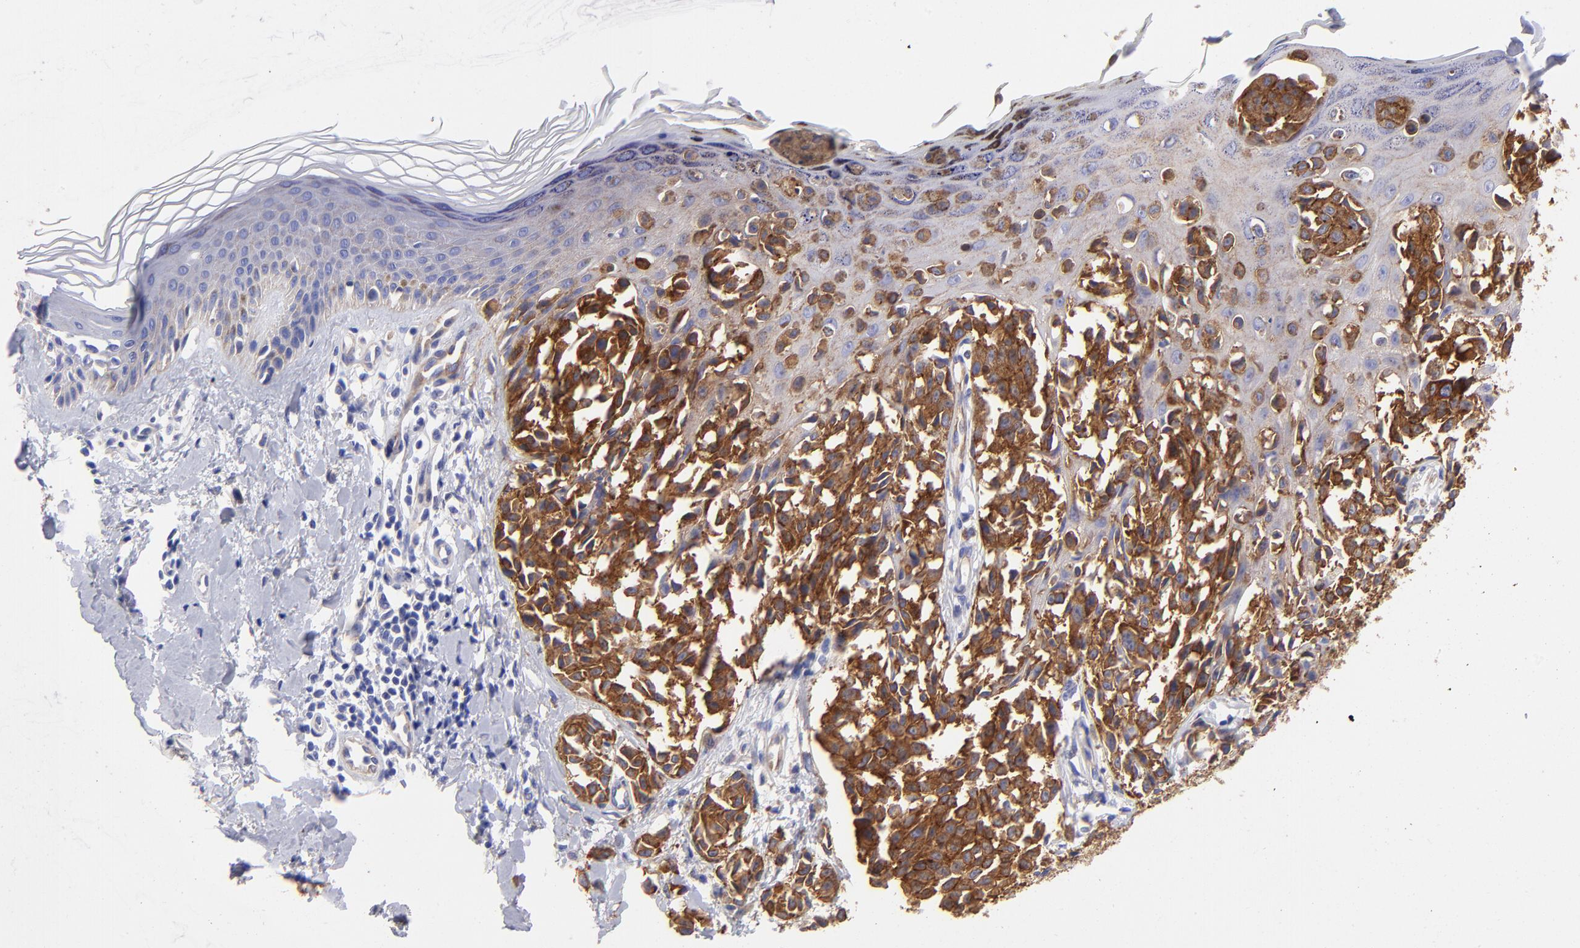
{"staining": {"intensity": "moderate", "quantity": ">75%", "location": "cytoplasmic/membranous"}, "tissue": "melanoma", "cell_type": "Tumor cells", "image_type": "cancer", "snomed": [{"axis": "morphology", "description": "Malignant melanoma, NOS"}, {"axis": "topography", "description": "Skin"}], "caption": "This is an image of immunohistochemistry (IHC) staining of malignant melanoma, which shows moderate staining in the cytoplasmic/membranous of tumor cells.", "gene": "PPFIBP1", "patient": {"sex": "female", "age": 38}}